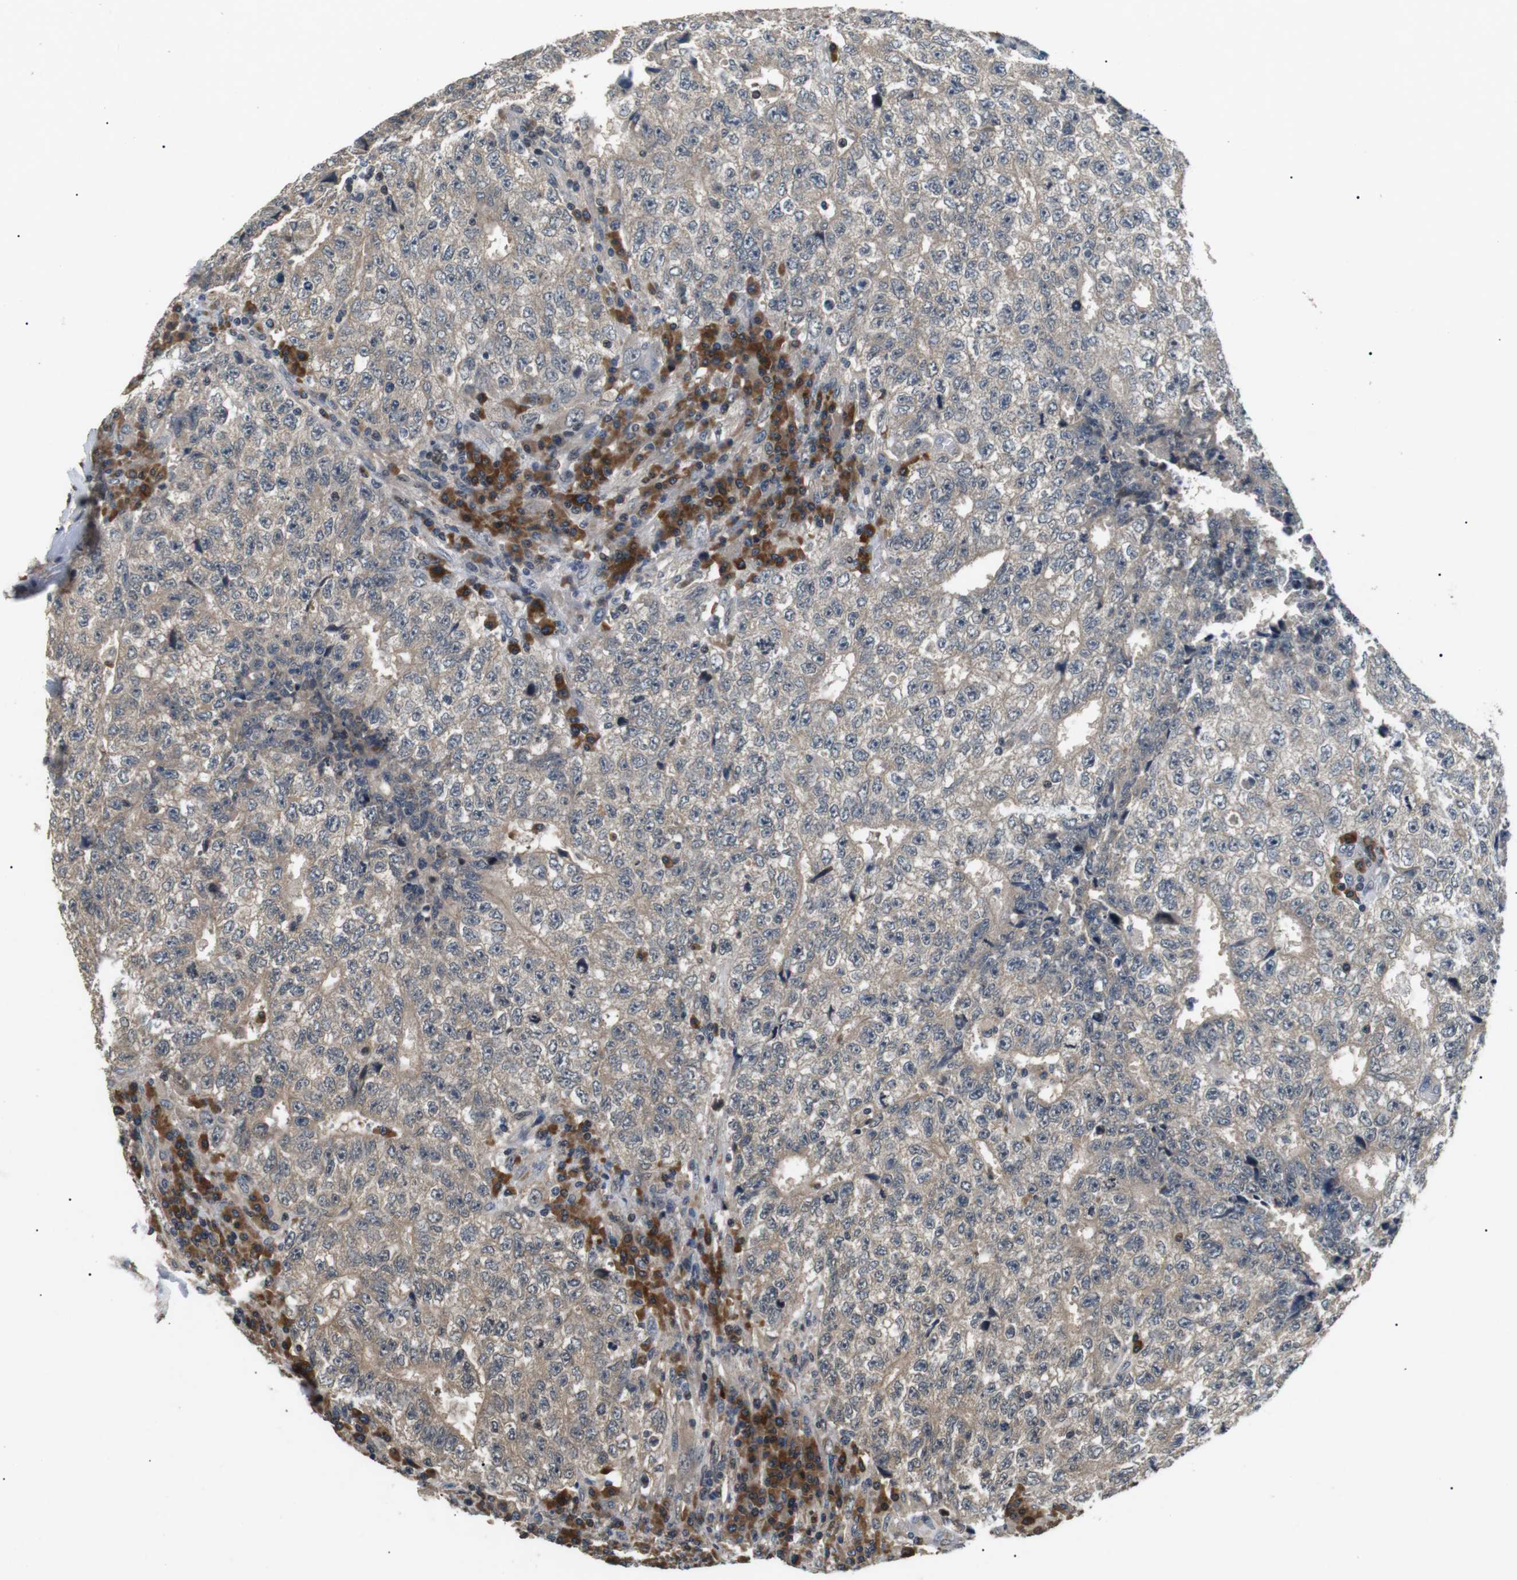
{"staining": {"intensity": "negative", "quantity": "none", "location": "none"}, "tissue": "testis cancer", "cell_type": "Tumor cells", "image_type": "cancer", "snomed": [{"axis": "morphology", "description": "Necrosis, NOS"}, {"axis": "morphology", "description": "Carcinoma, Embryonal, NOS"}, {"axis": "topography", "description": "Testis"}], "caption": "IHC of testis cancer reveals no expression in tumor cells.", "gene": "HSPA13", "patient": {"sex": "male", "age": 19}}